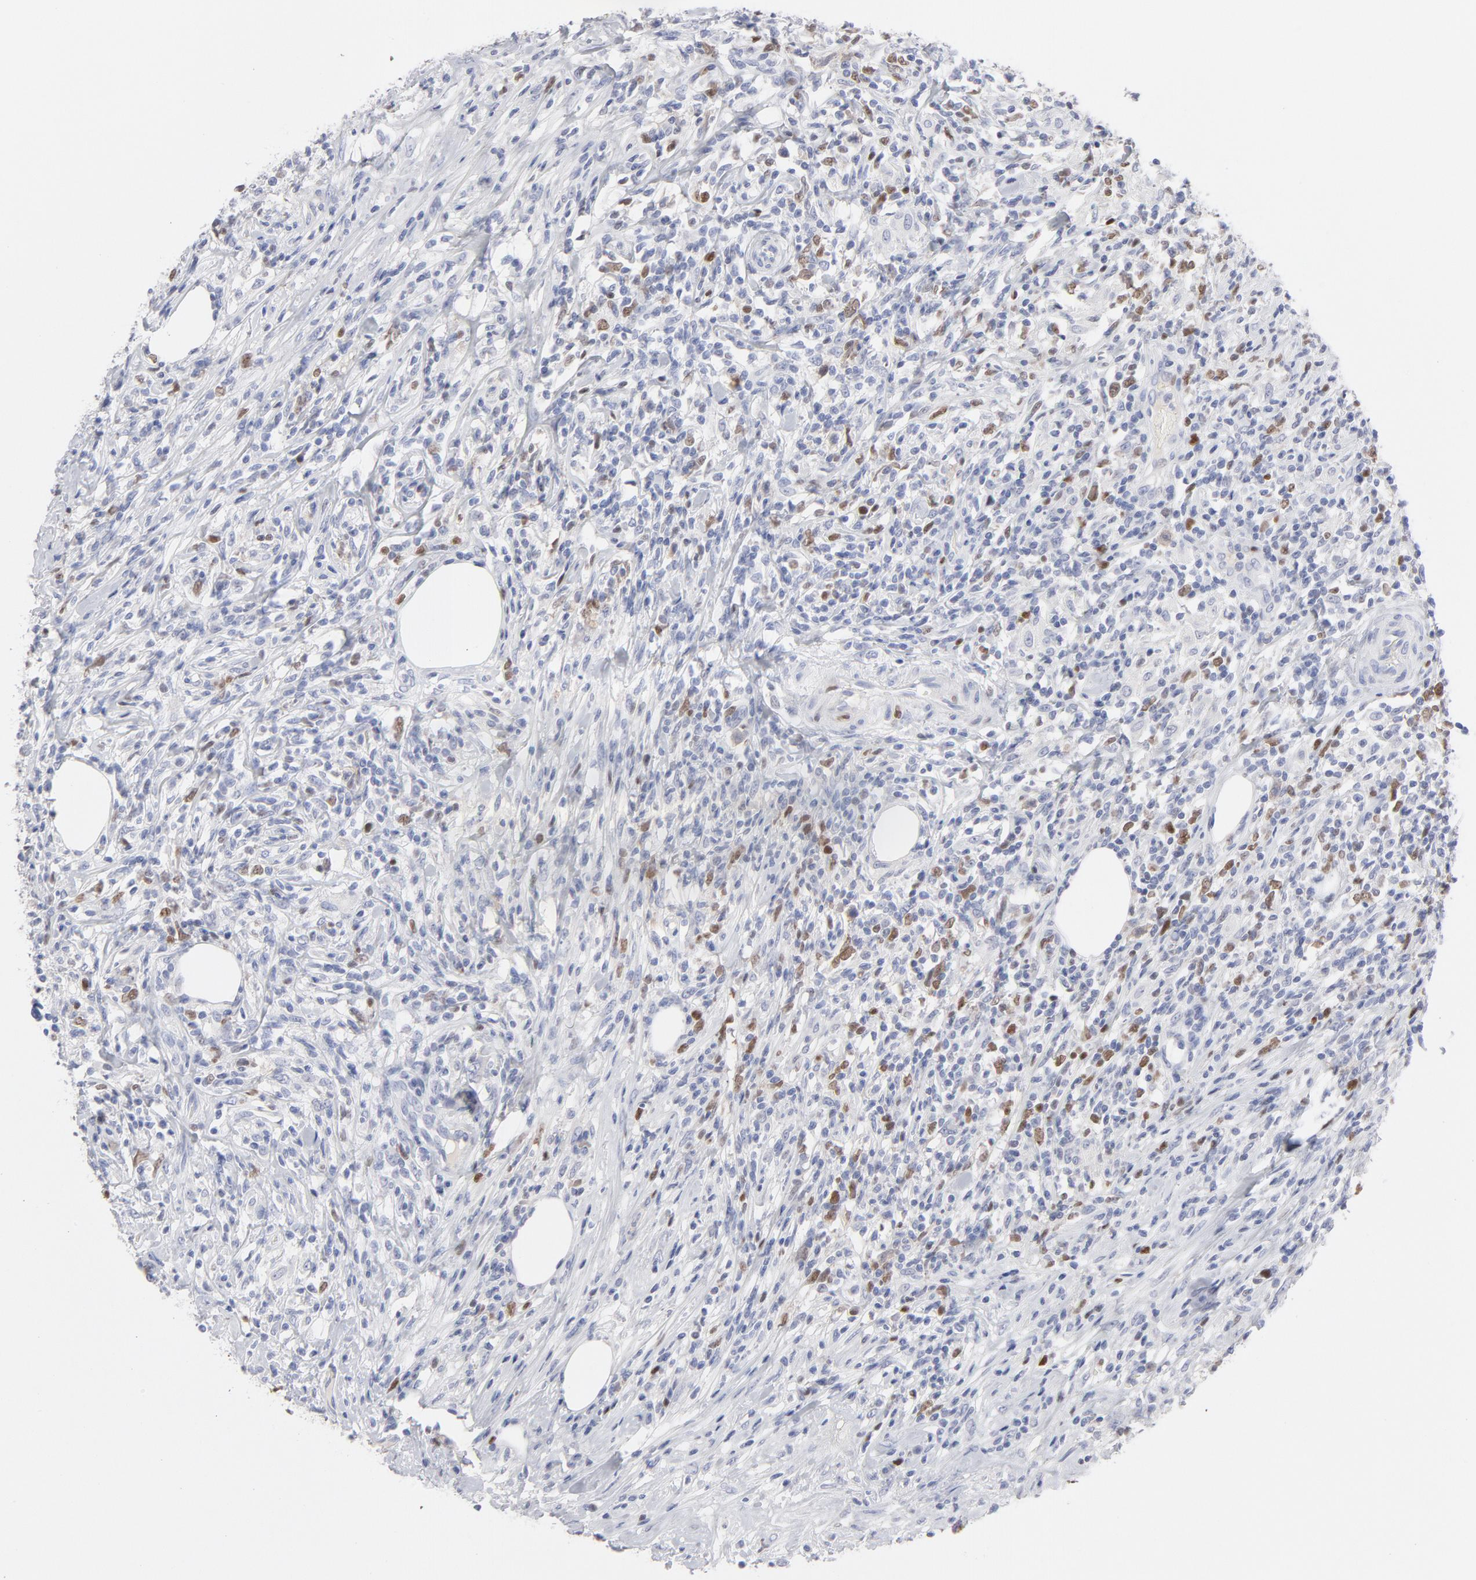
{"staining": {"intensity": "strong", "quantity": "25%-75%", "location": "nuclear"}, "tissue": "lymphoma", "cell_type": "Tumor cells", "image_type": "cancer", "snomed": [{"axis": "morphology", "description": "Malignant lymphoma, non-Hodgkin's type, High grade"}, {"axis": "topography", "description": "Lymph node"}], "caption": "A brown stain shows strong nuclear positivity of a protein in human high-grade malignant lymphoma, non-Hodgkin's type tumor cells. The protein is shown in brown color, while the nuclei are stained blue.", "gene": "MCM7", "patient": {"sex": "female", "age": 84}}